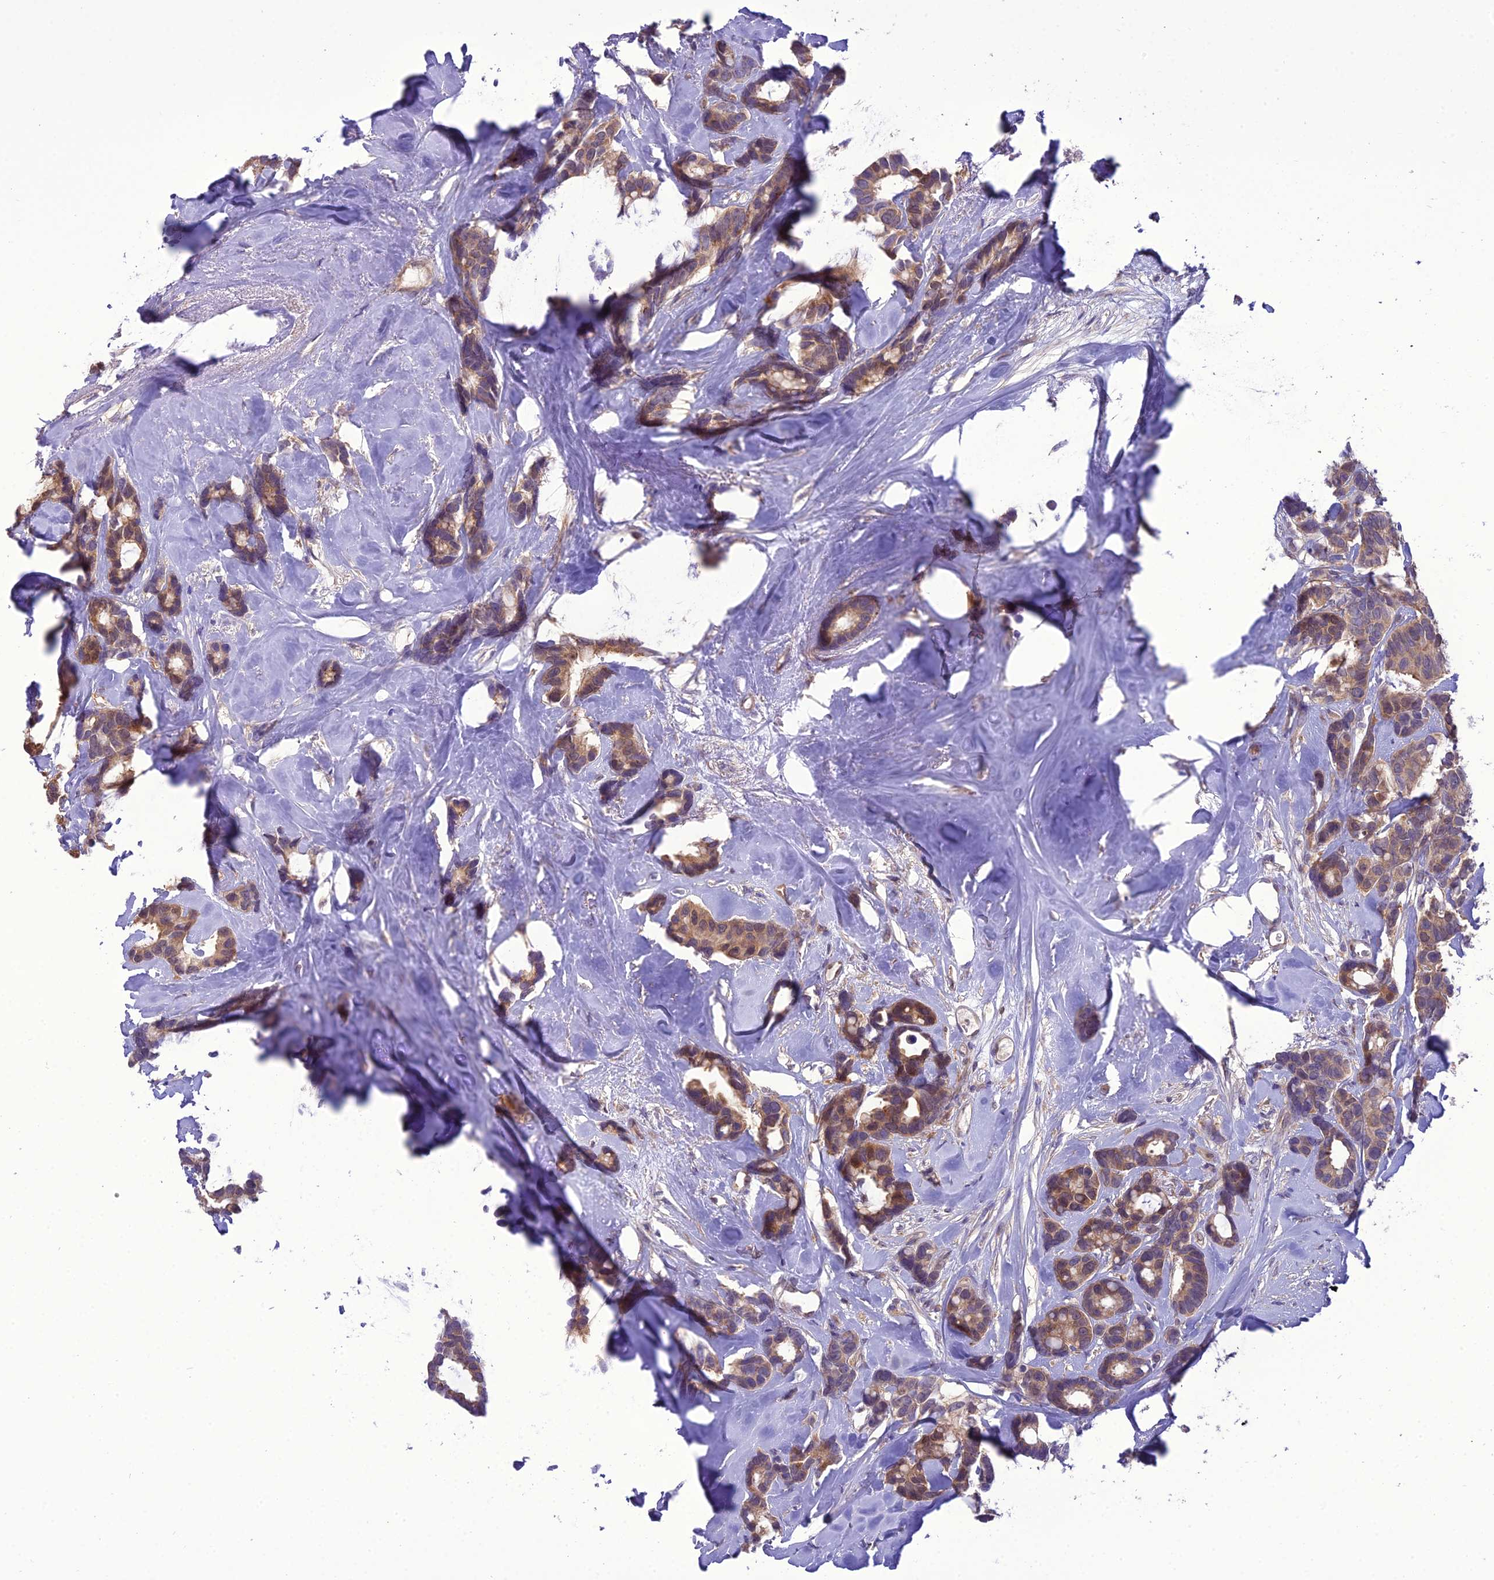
{"staining": {"intensity": "moderate", "quantity": ">75%", "location": "cytoplasmic/membranous"}, "tissue": "breast cancer", "cell_type": "Tumor cells", "image_type": "cancer", "snomed": [{"axis": "morphology", "description": "Duct carcinoma"}, {"axis": "topography", "description": "Breast"}], "caption": "Breast infiltrating ductal carcinoma stained with a brown dye shows moderate cytoplasmic/membranous positive staining in about >75% of tumor cells.", "gene": "BORCS6", "patient": {"sex": "female", "age": 87}}